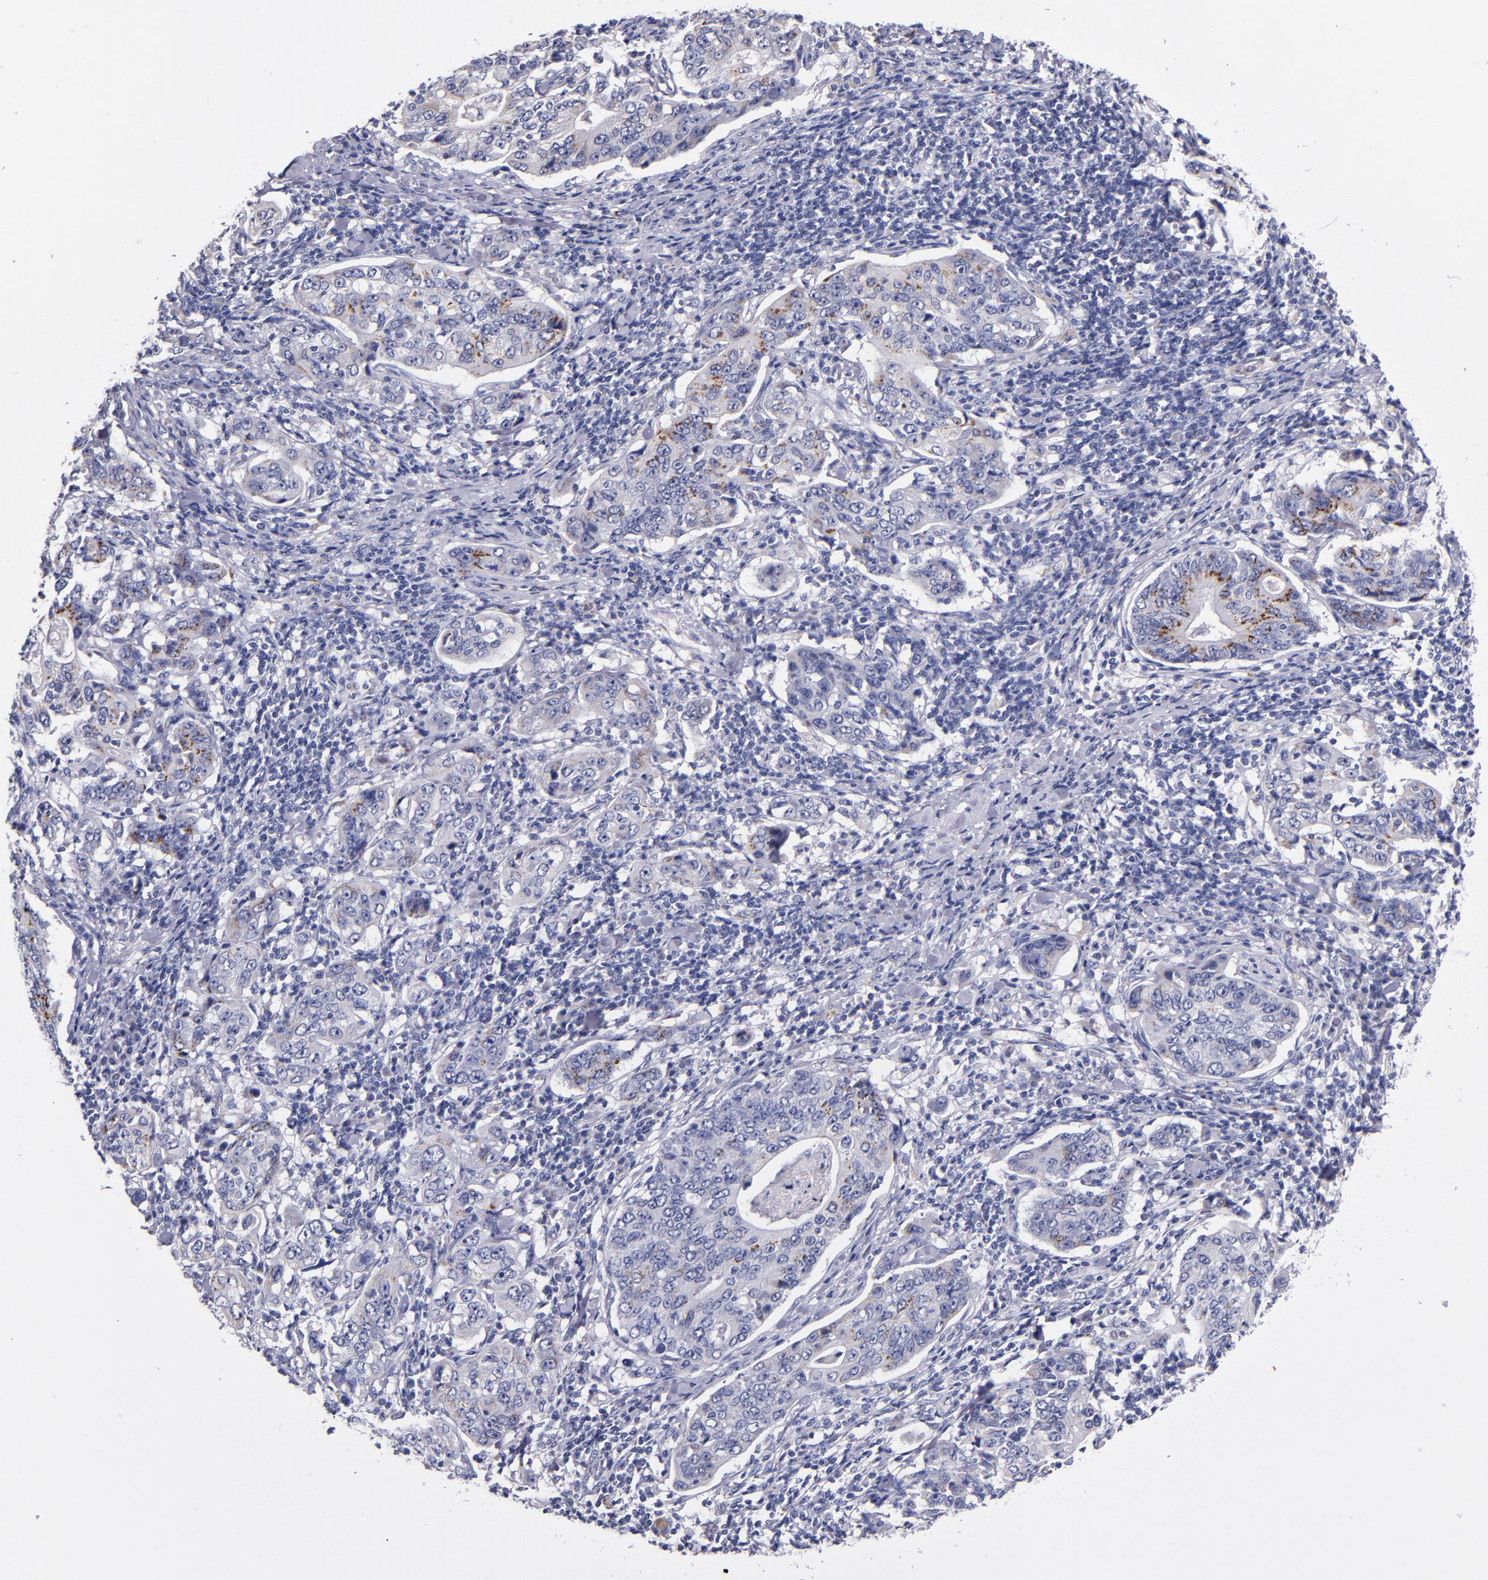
{"staining": {"intensity": "strong", "quantity": "25%-75%", "location": "cytoplasmic/membranous"}, "tissue": "stomach cancer", "cell_type": "Tumor cells", "image_type": "cancer", "snomed": [{"axis": "morphology", "description": "Adenocarcinoma, NOS"}, {"axis": "topography", "description": "Esophagus"}, {"axis": "topography", "description": "Stomach"}], "caption": "Brown immunohistochemical staining in human stomach cancer (adenocarcinoma) shows strong cytoplasmic/membranous staining in about 25%-75% of tumor cells. Nuclei are stained in blue.", "gene": "RAB41", "patient": {"sex": "male", "age": 74}}